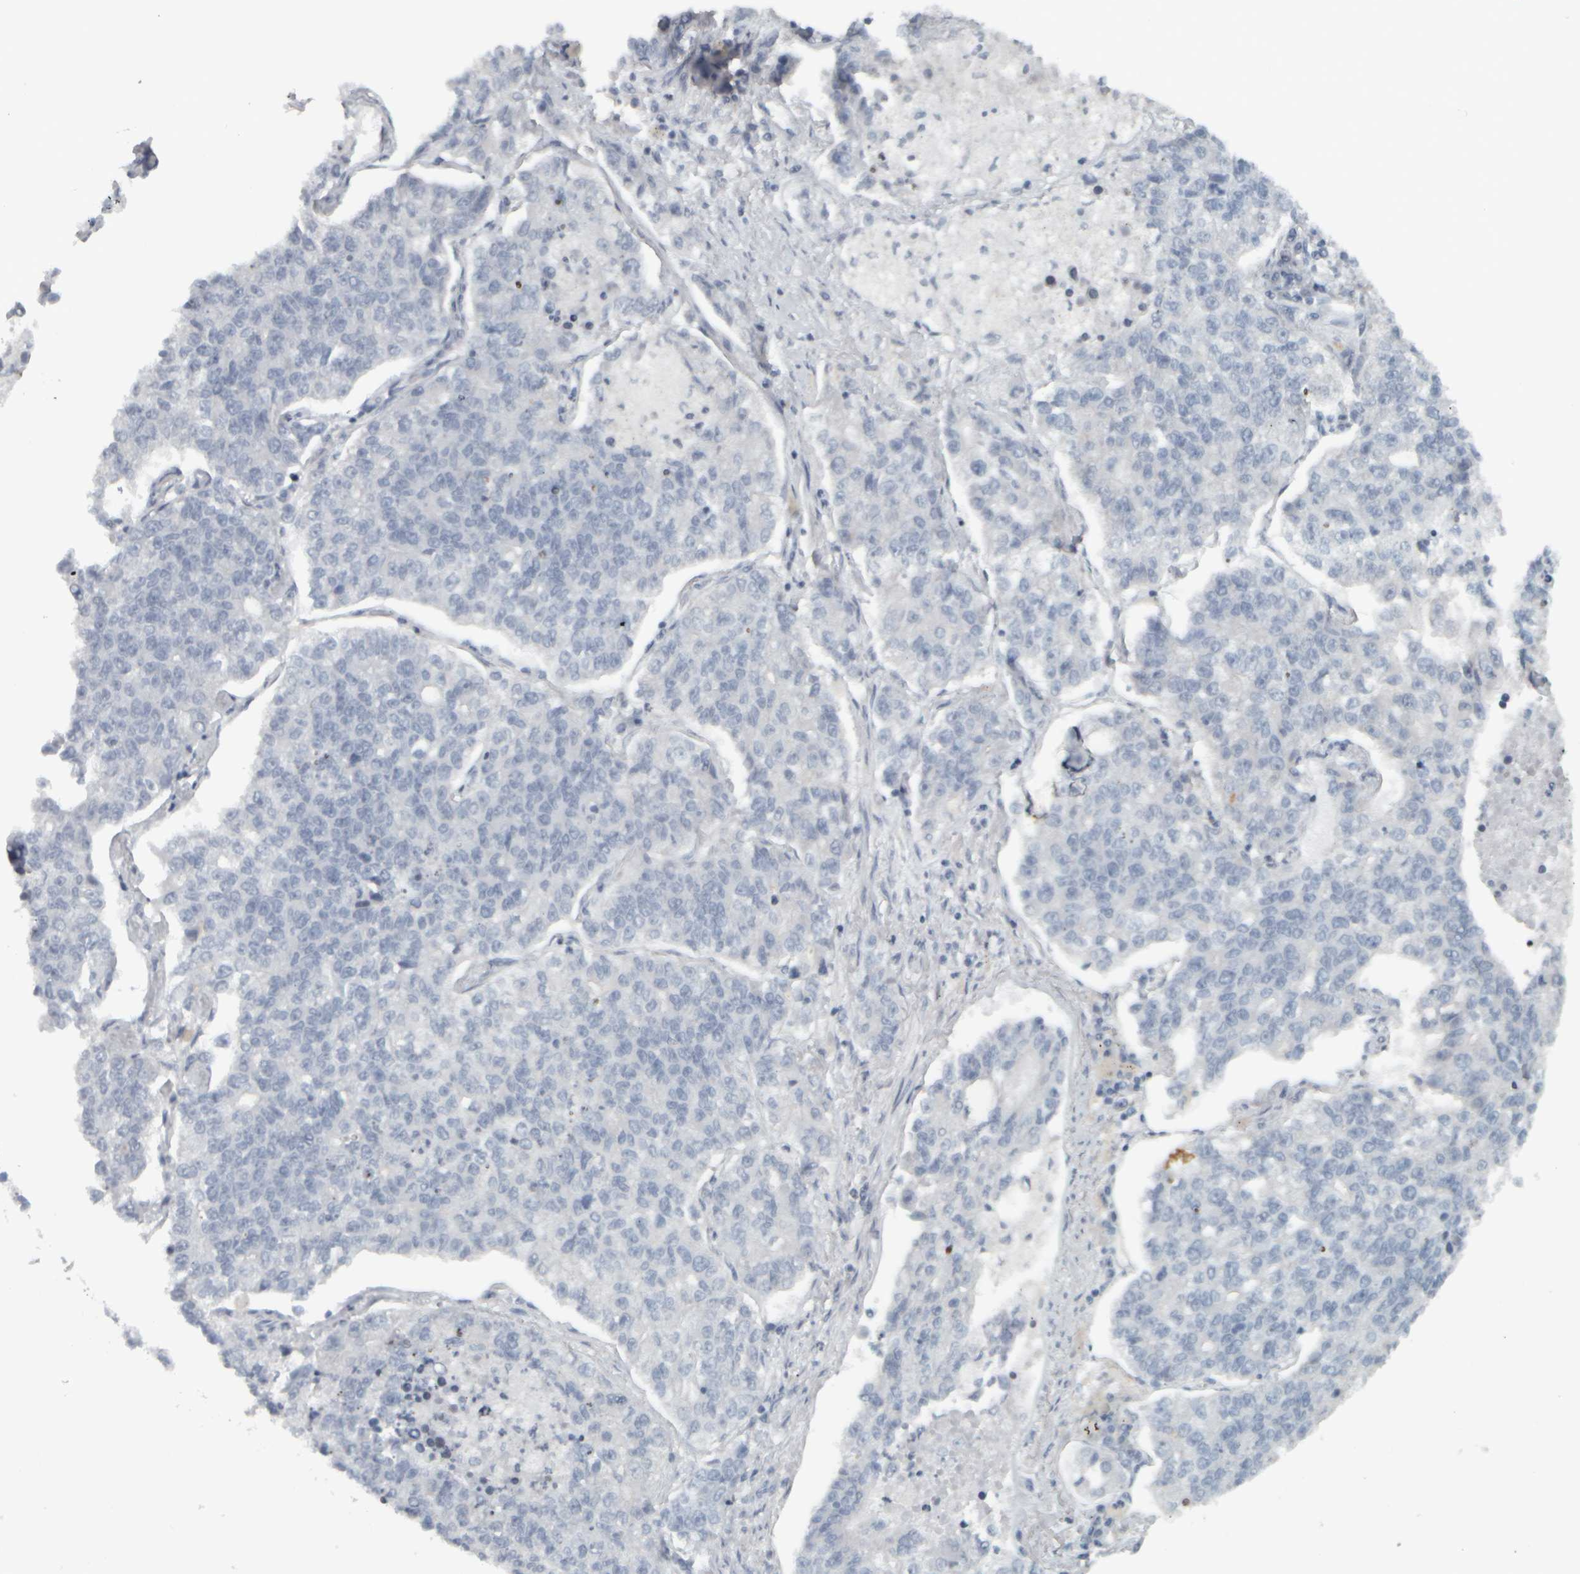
{"staining": {"intensity": "negative", "quantity": "none", "location": "none"}, "tissue": "lung cancer", "cell_type": "Tumor cells", "image_type": "cancer", "snomed": [{"axis": "morphology", "description": "Adenocarcinoma, NOS"}, {"axis": "topography", "description": "Lung"}], "caption": "Immunohistochemistry (IHC) image of neoplastic tissue: human lung cancer (adenocarcinoma) stained with DAB (3,3'-diaminobenzidine) shows no significant protein positivity in tumor cells.", "gene": "NAPG", "patient": {"sex": "male", "age": 49}}